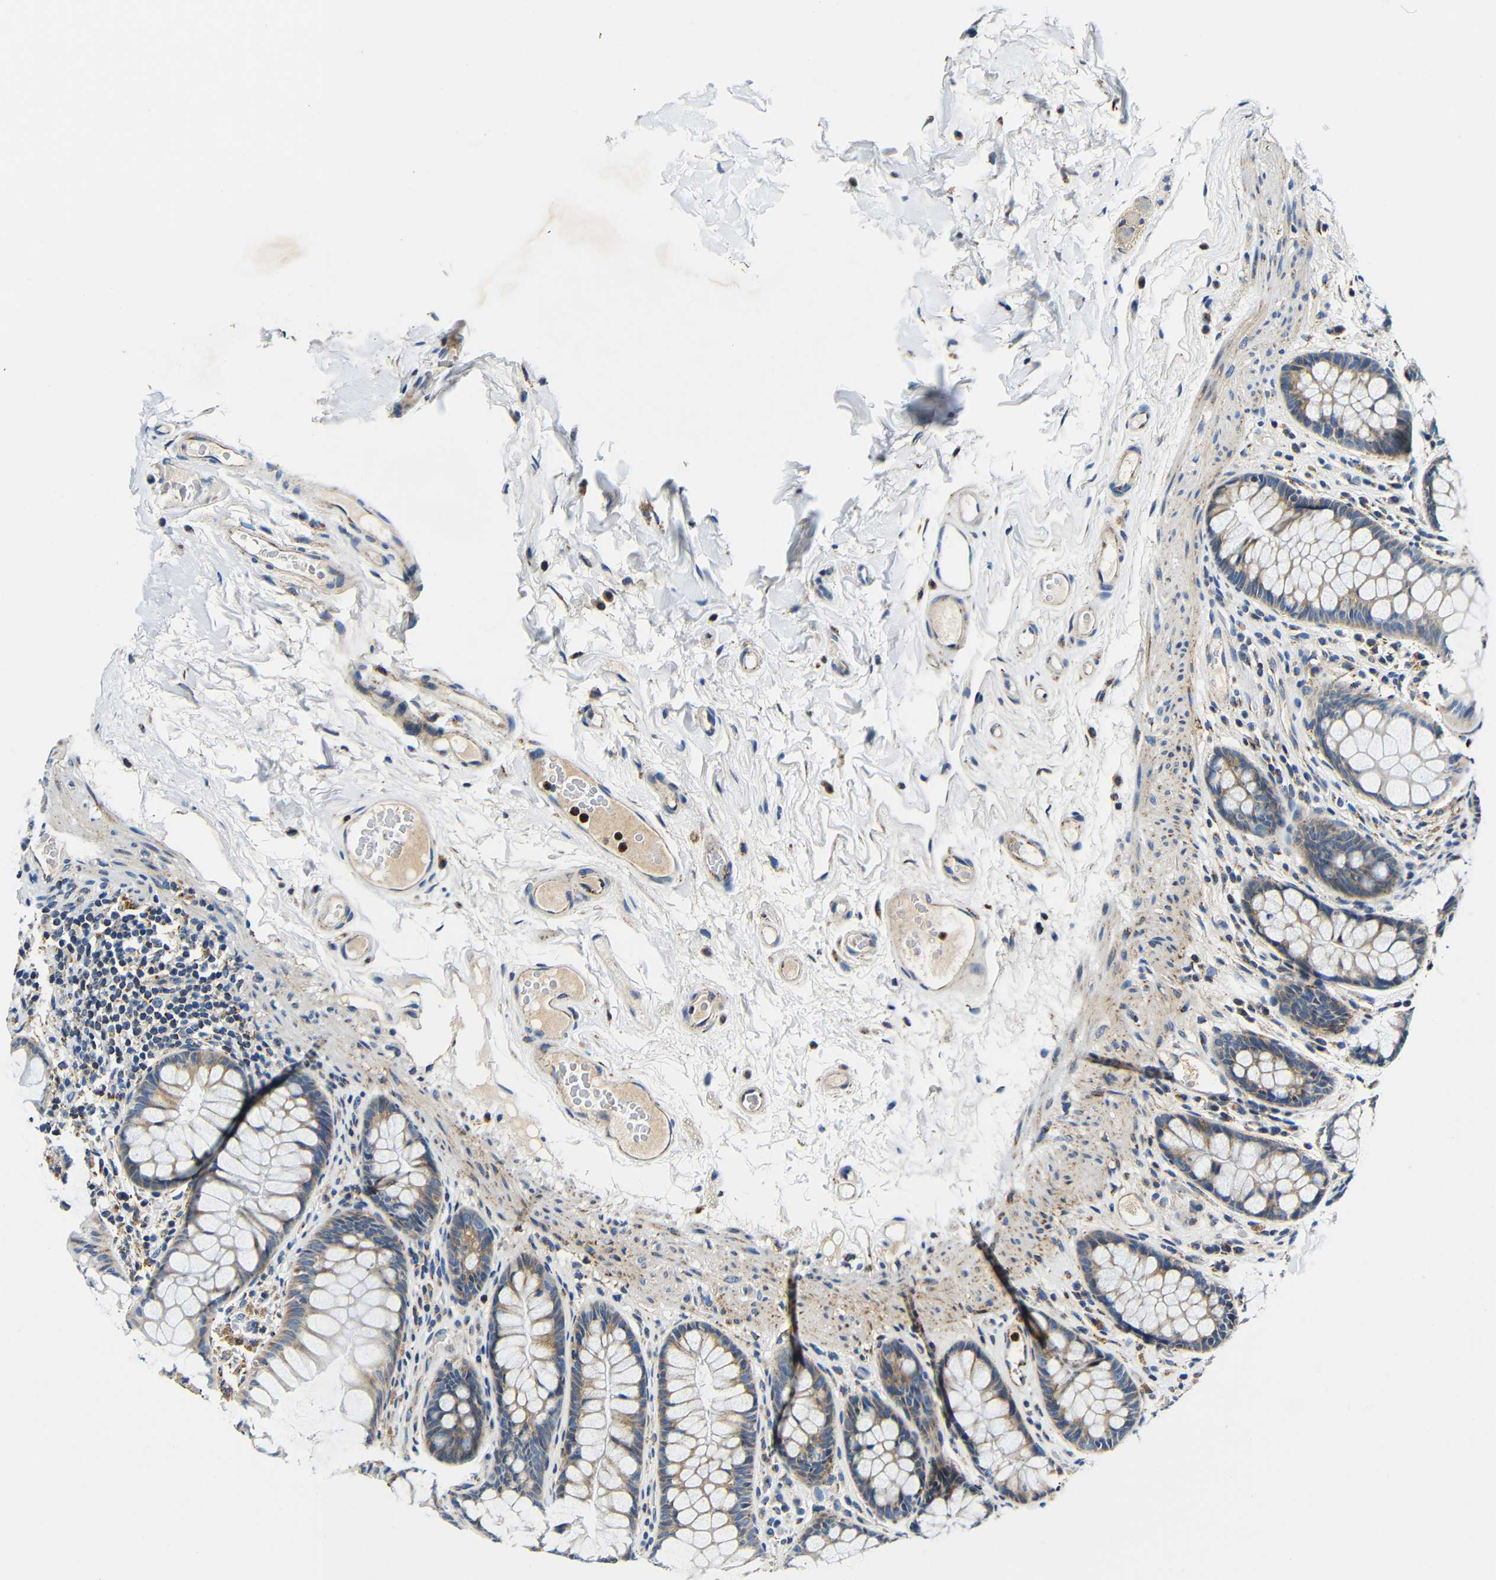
{"staining": {"intensity": "moderate", "quantity": ">75%", "location": "cytoplasmic/membranous"}, "tissue": "colon", "cell_type": "Endothelial cells", "image_type": "normal", "snomed": [{"axis": "morphology", "description": "Normal tissue, NOS"}, {"axis": "topography", "description": "Colon"}], "caption": "Endothelial cells show medium levels of moderate cytoplasmic/membranous expression in about >75% of cells in normal human colon.", "gene": "GALNT18", "patient": {"sex": "female", "age": 55}}